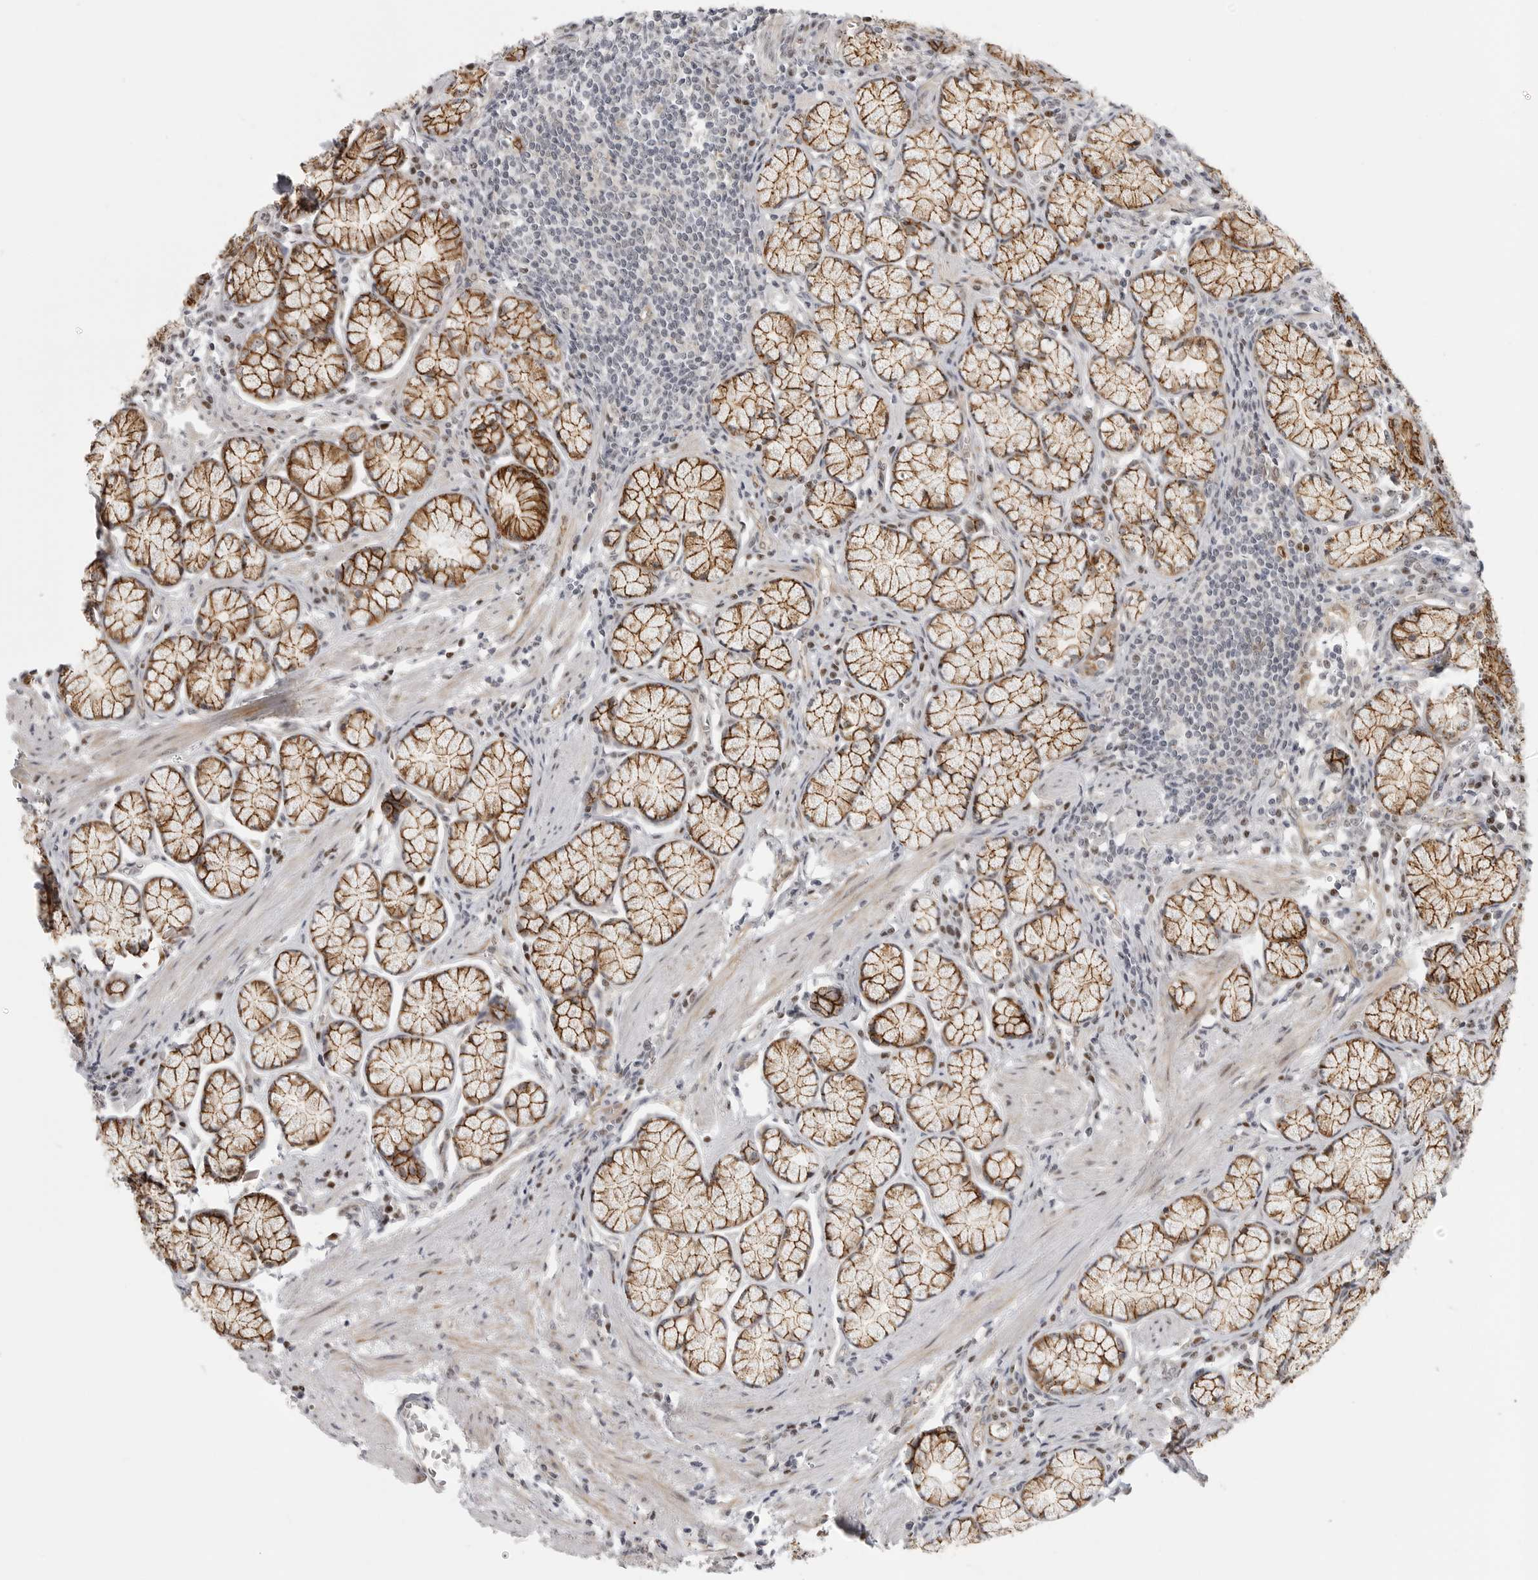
{"staining": {"intensity": "strong", "quantity": "25%-75%", "location": "cytoplasmic/membranous"}, "tissue": "stomach", "cell_type": "Glandular cells", "image_type": "normal", "snomed": [{"axis": "morphology", "description": "Normal tissue, NOS"}, {"axis": "topography", "description": "Stomach"}], "caption": "Protein analysis of normal stomach exhibits strong cytoplasmic/membranous positivity in approximately 25%-75% of glandular cells.", "gene": "CEP295NL", "patient": {"sex": "male", "age": 55}}